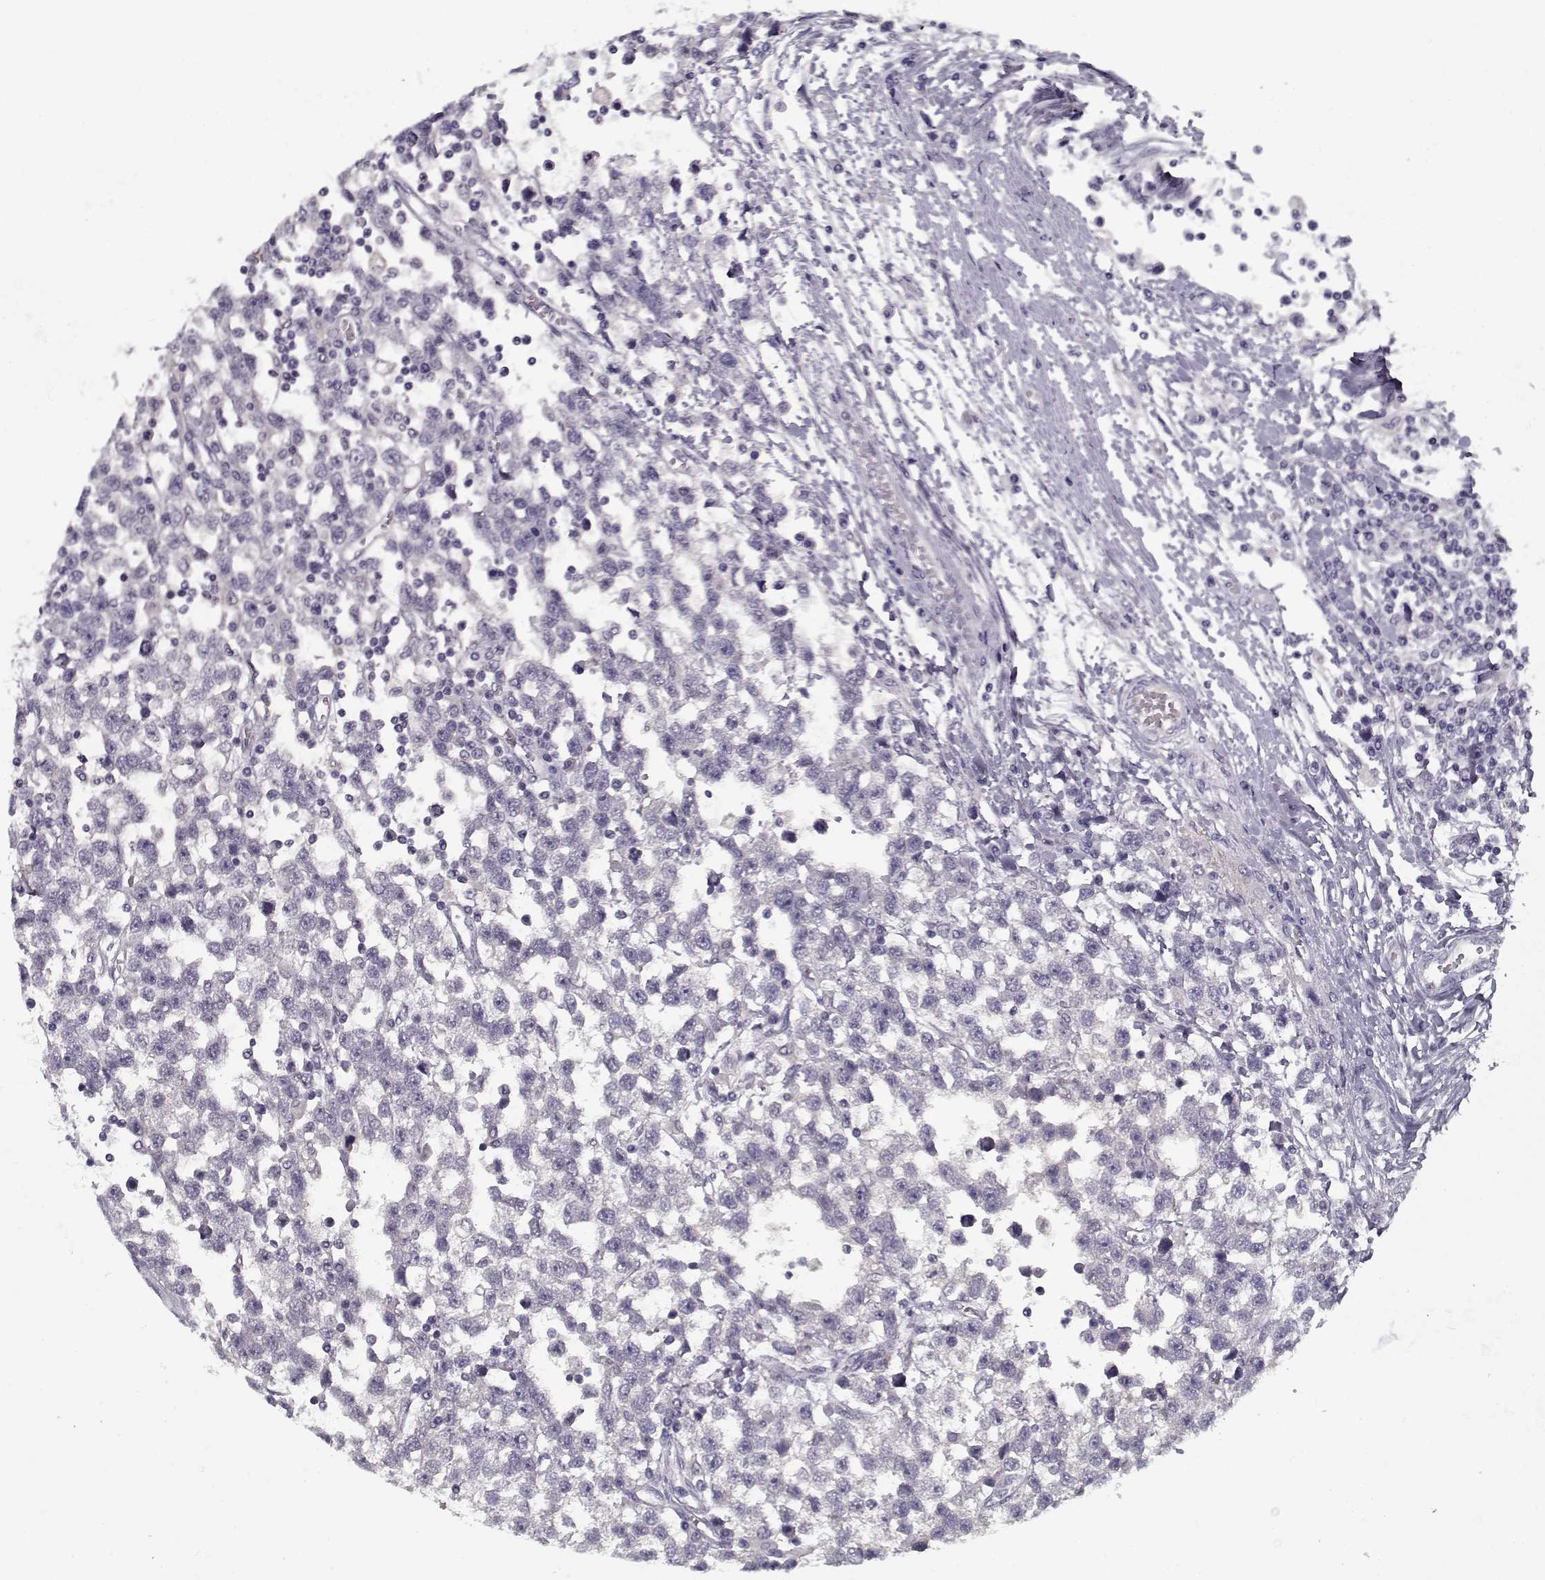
{"staining": {"intensity": "negative", "quantity": "none", "location": "none"}, "tissue": "testis cancer", "cell_type": "Tumor cells", "image_type": "cancer", "snomed": [{"axis": "morphology", "description": "Seminoma, NOS"}, {"axis": "topography", "description": "Testis"}], "caption": "Immunohistochemistry (IHC) photomicrograph of neoplastic tissue: human testis cancer (seminoma) stained with DAB displays no significant protein positivity in tumor cells. The staining was performed using DAB to visualize the protein expression in brown, while the nuclei were stained in blue with hematoxylin (Magnification: 20x).", "gene": "SPACA9", "patient": {"sex": "male", "age": 34}}